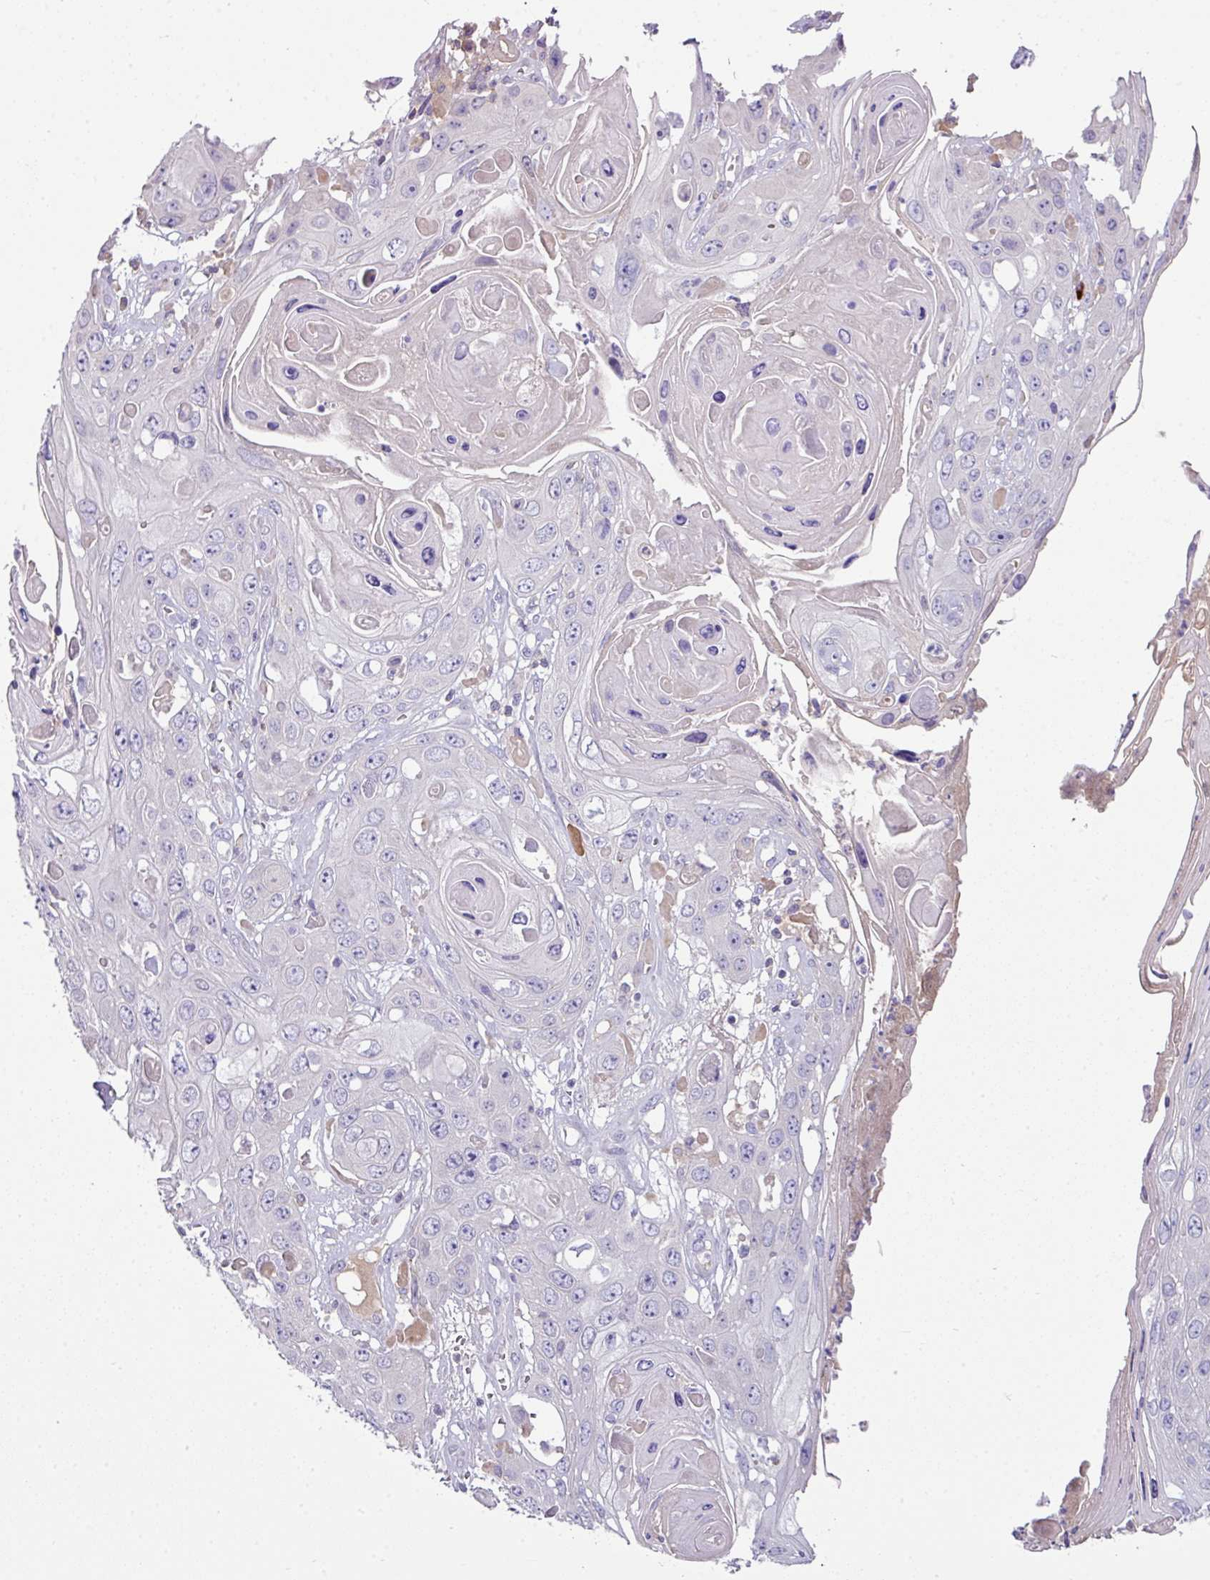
{"staining": {"intensity": "negative", "quantity": "none", "location": "none"}, "tissue": "skin cancer", "cell_type": "Tumor cells", "image_type": "cancer", "snomed": [{"axis": "morphology", "description": "Squamous cell carcinoma, NOS"}, {"axis": "topography", "description": "Skin"}], "caption": "The micrograph exhibits no staining of tumor cells in skin cancer.", "gene": "SLAMF6", "patient": {"sex": "male", "age": 55}}